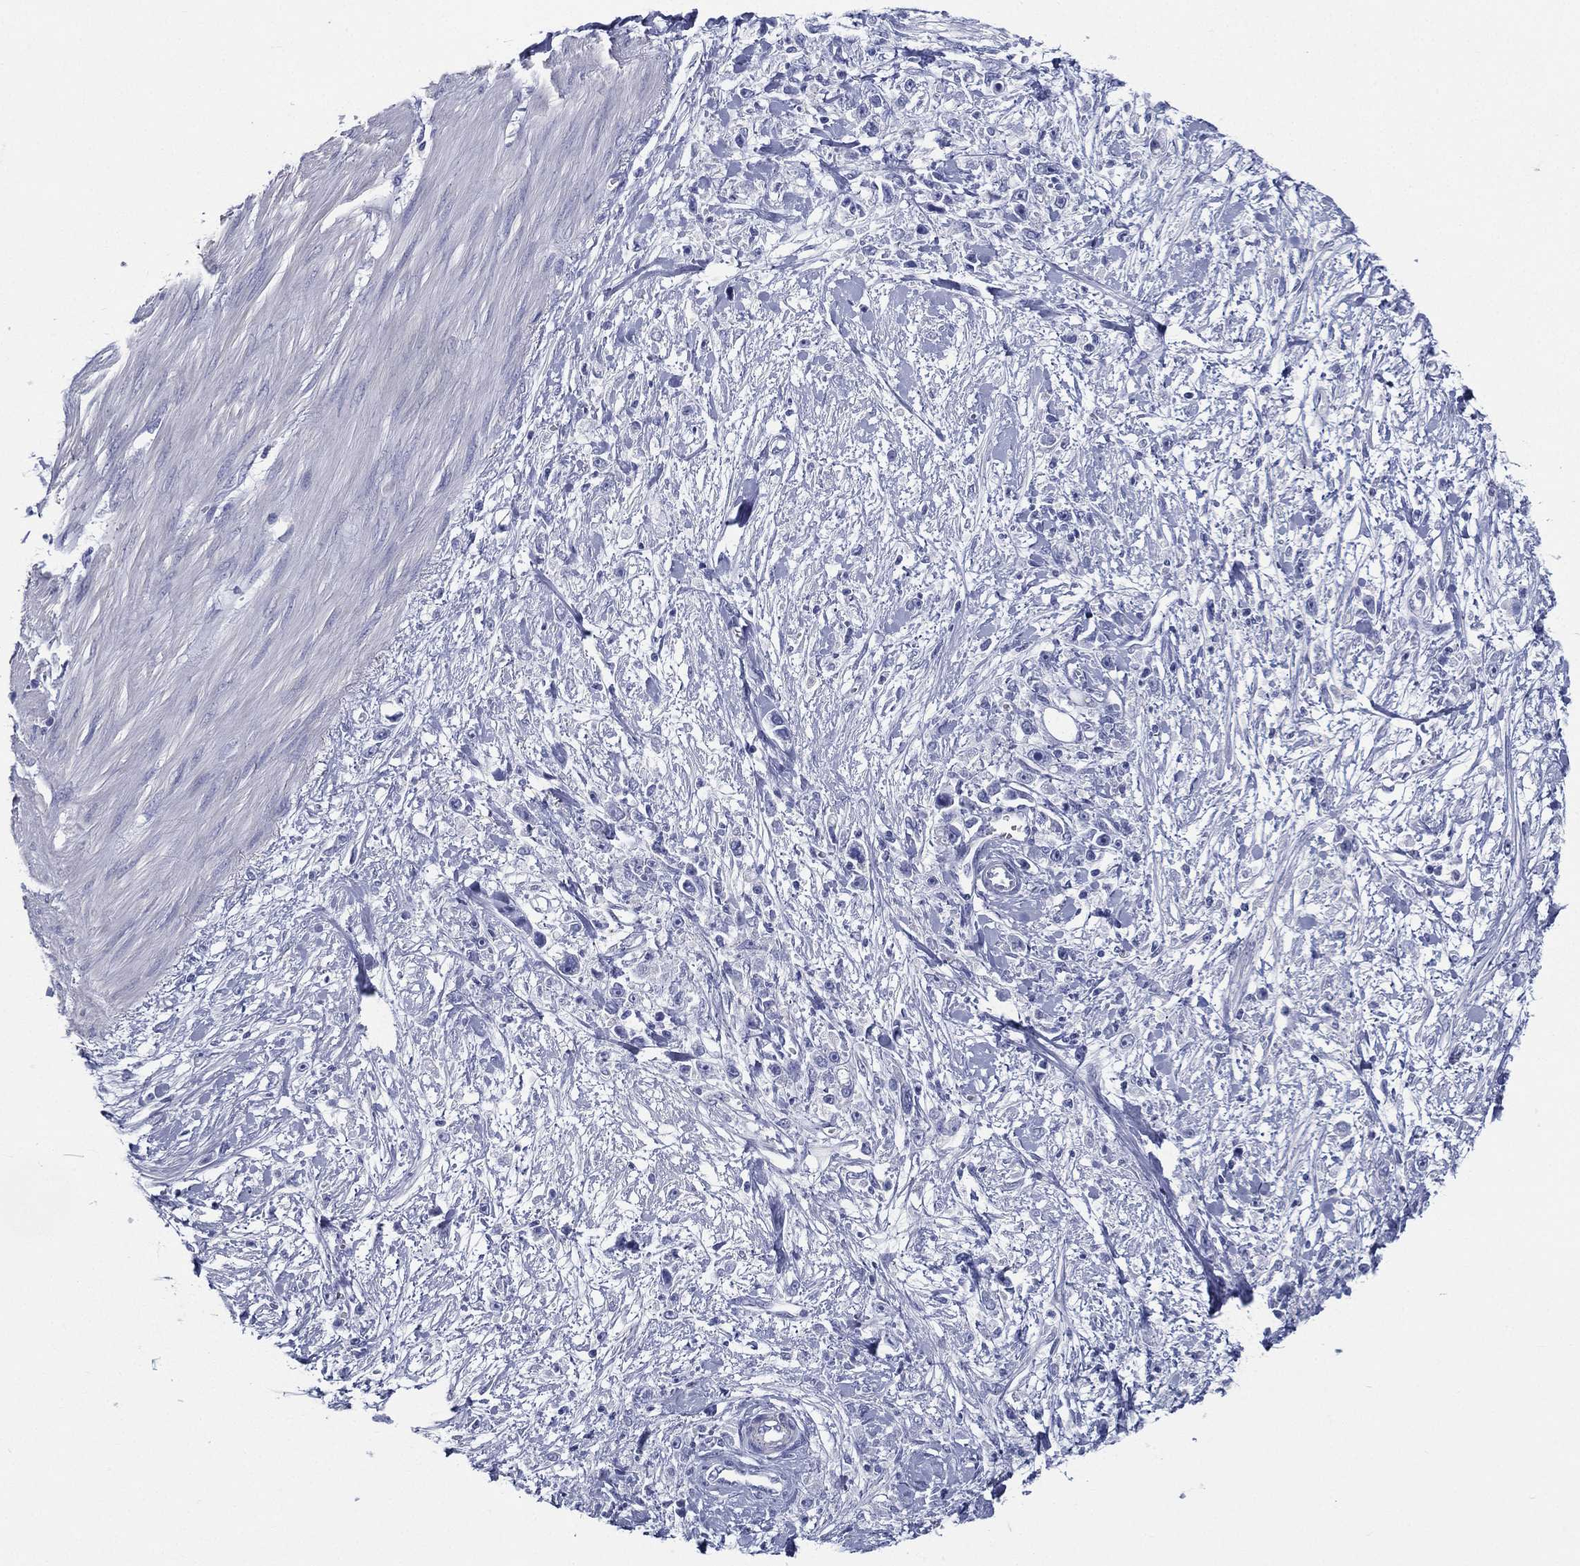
{"staining": {"intensity": "negative", "quantity": "none", "location": "none"}, "tissue": "stomach cancer", "cell_type": "Tumor cells", "image_type": "cancer", "snomed": [{"axis": "morphology", "description": "Adenocarcinoma, NOS"}, {"axis": "topography", "description": "Stomach"}], "caption": "The photomicrograph demonstrates no staining of tumor cells in stomach adenocarcinoma. The staining was performed using DAB to visualize the protein expression in brown, while the nuclei were stained in blue with hematoxylin (Magnification: 20x).", "gene": "RSPH4A", "patient": {"sex": "female", "age": 59}}